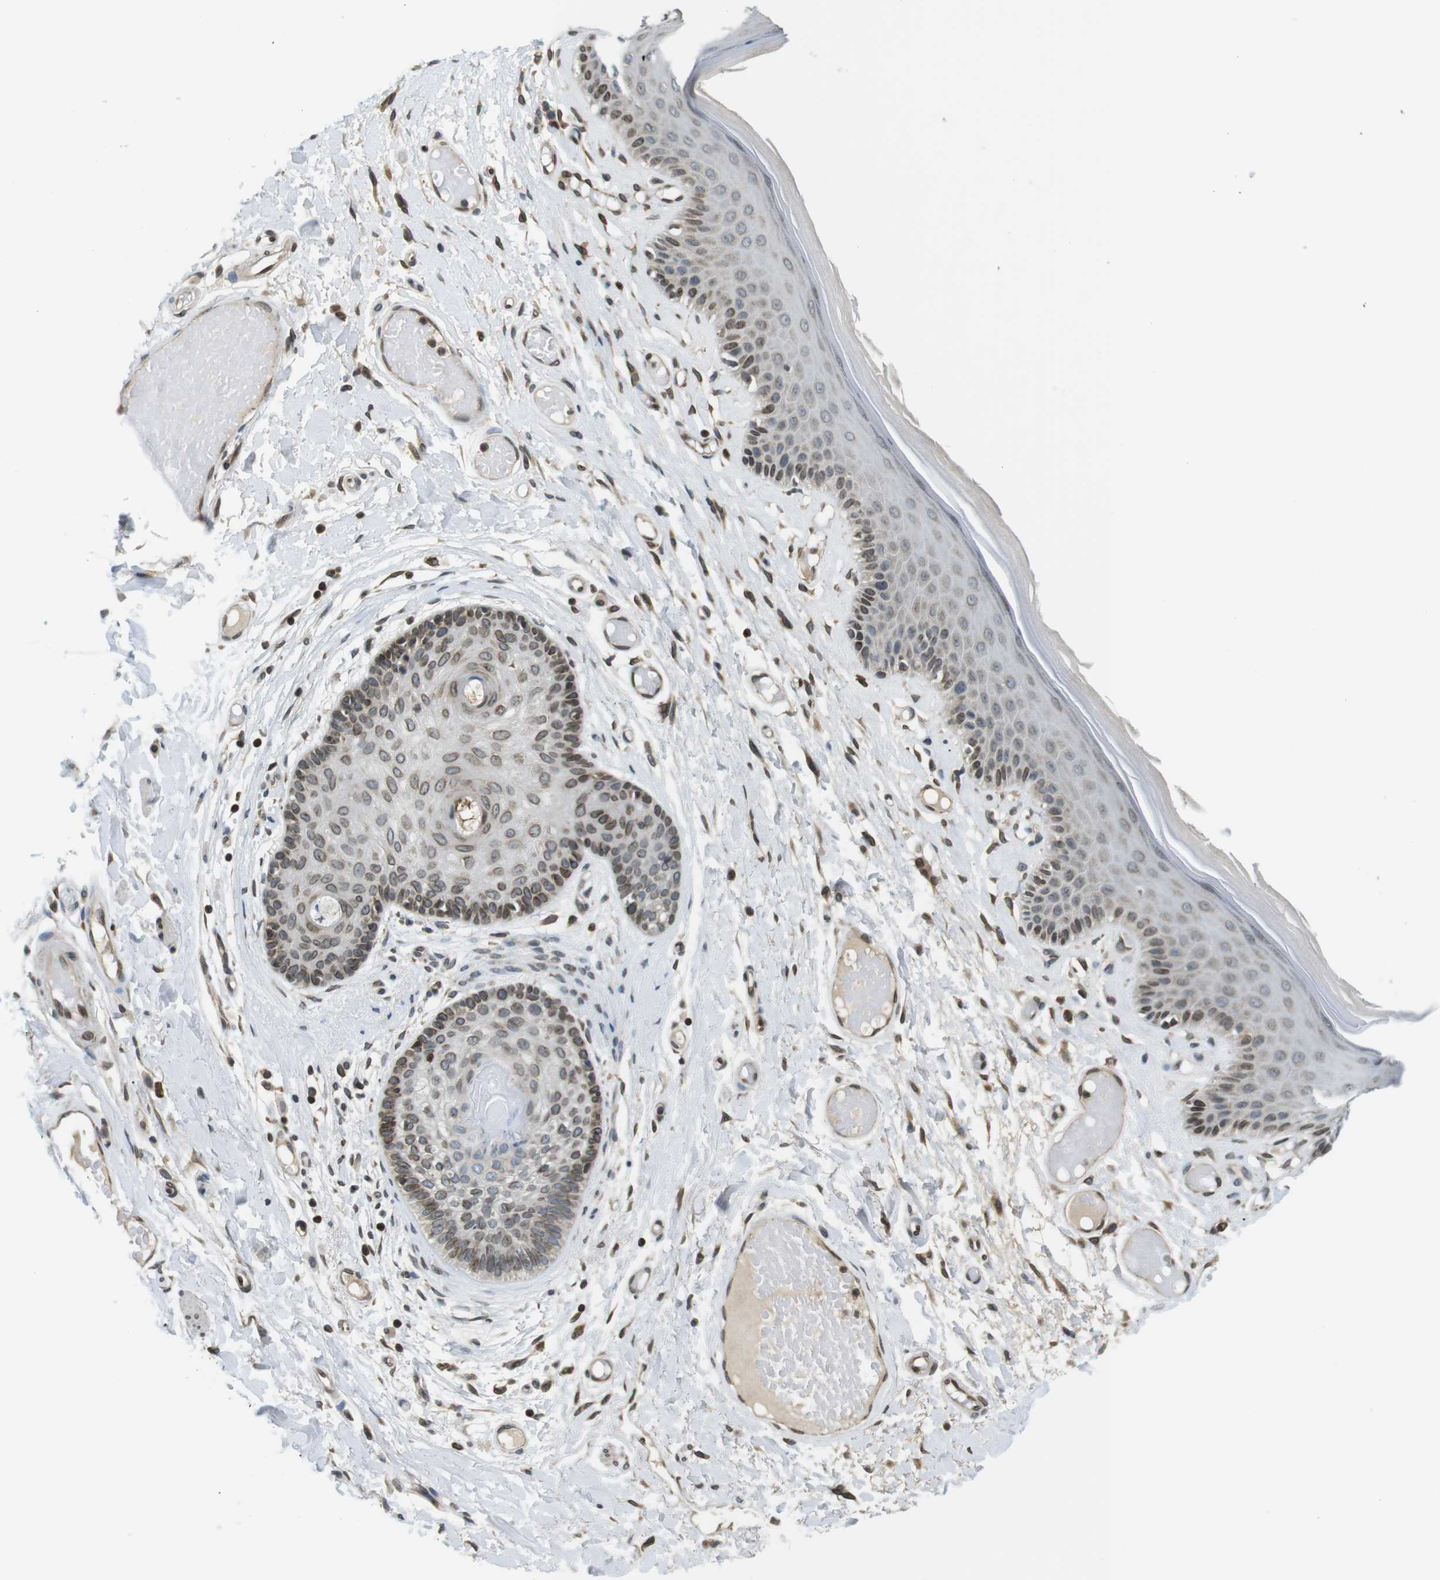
{"staining": {"intensity": "moderate", "quantity": "25%-75%", "location": "cytoplasmic/membranous,nuclear"}, "tissue": "skin", "cell_type": "Epidermal cells", "image_type": "normal", "snomed": [{"axis": "morphology", "description": "Normal tissue, NOS"}, {"axis": "topography", "description": "Vulva"}], "caption": "Unremarkable skin demonstrates moderate cytoplasmic/membranous,nuclear staining in approximately 25%-75% of epidermal cells, visualized by immunohistochemistry. (IHC, brightfield microscopy, high magnification).", "gene": "TMX4", "patient": {"sex": "female", "age": 73}}